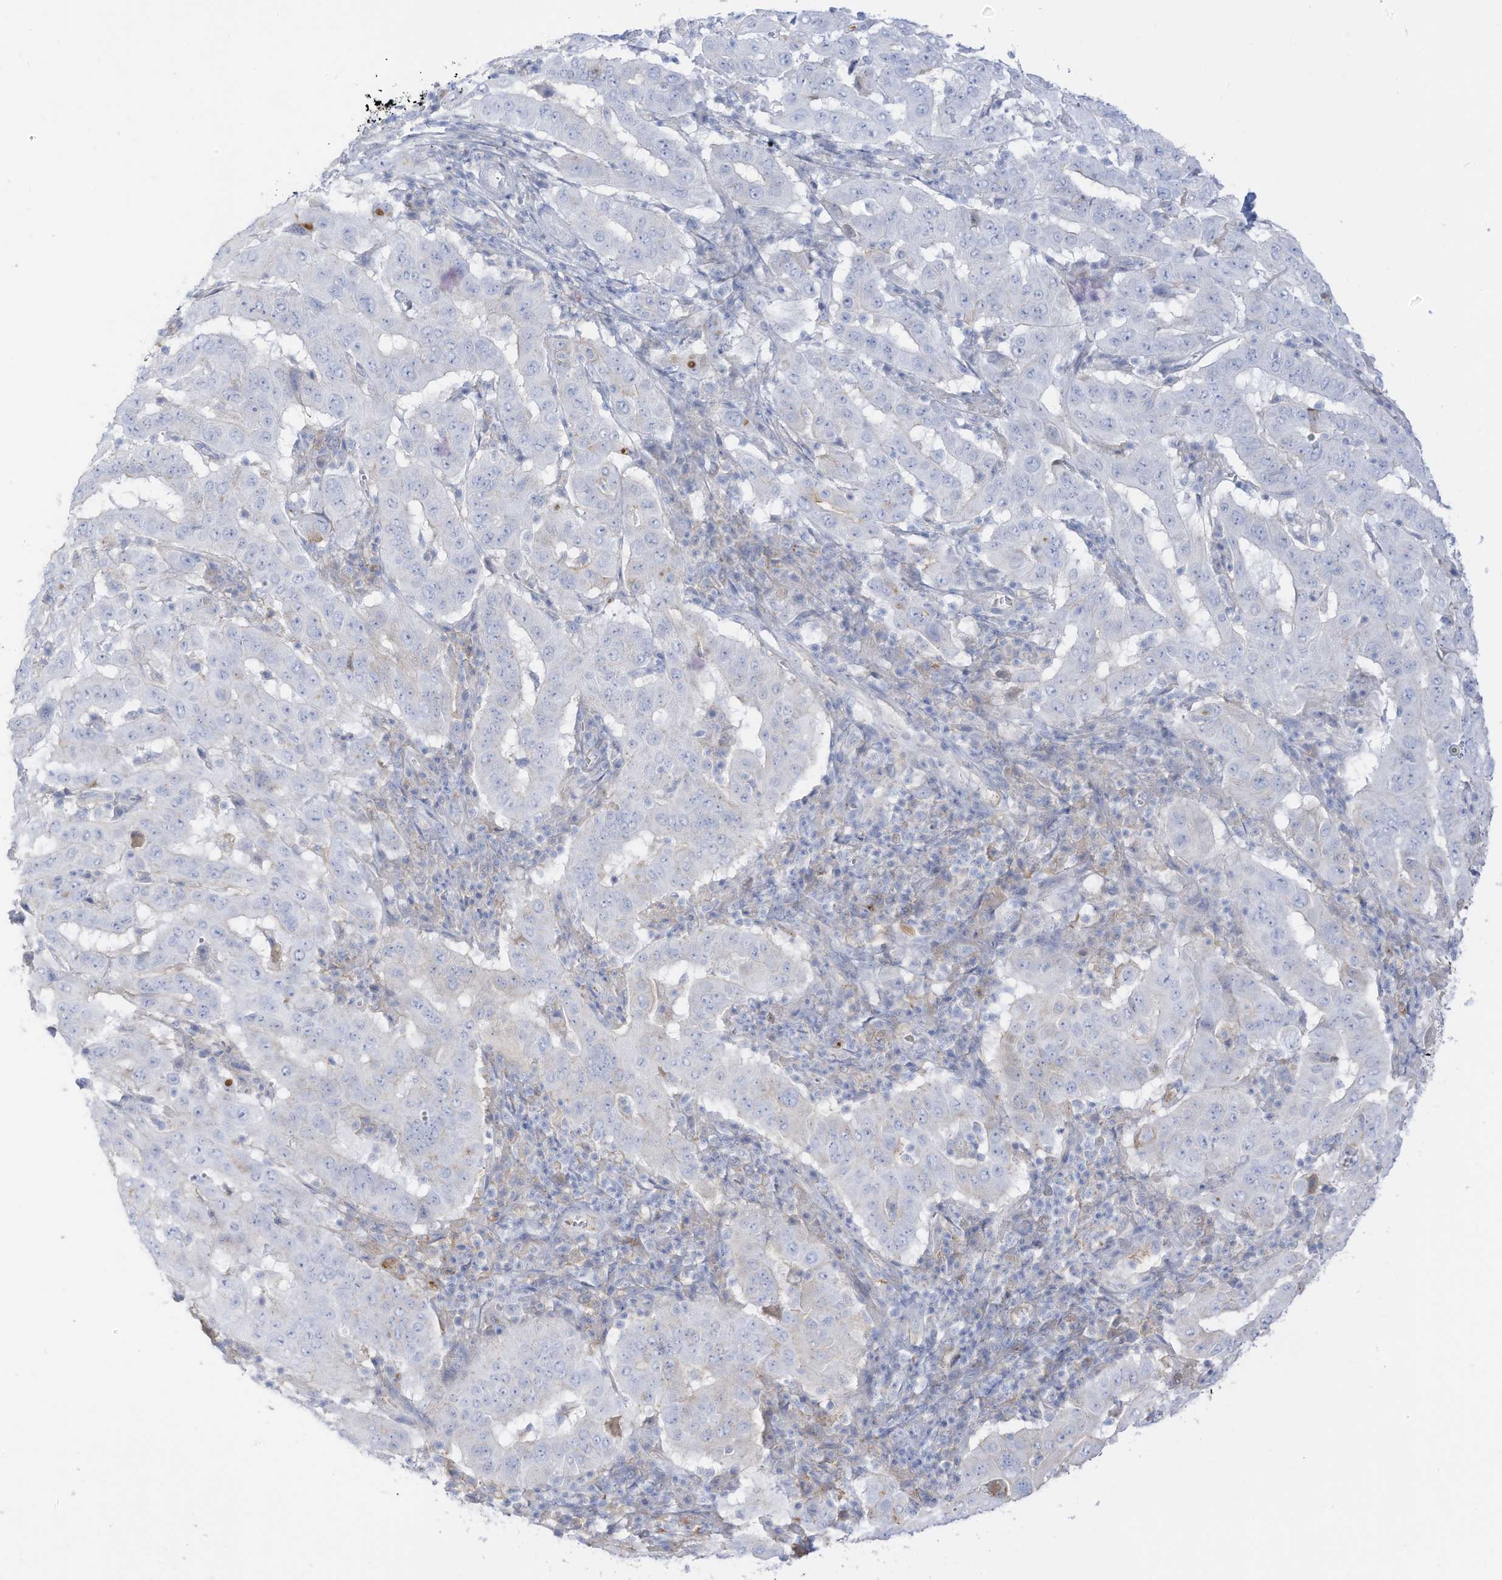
{"staining": {"intensity": "negative", "quantity": "none", "location": "none"}, "tissue": "pancreatic cancer", "cell_type": "Tumor cells", "image_type": "cancer", "snomed": [{"axis": "morphology", "description": "Adenocarcinoma, NOS"}, {"axis": "topography", "description": "Pancreas"}], "caption": "Immunohistochemistry (IHC) histopathology image of pancreatic cancer (adenocarcinoma) stained for a protein (brown), which shows no positivity in tumor cells.", "gene": "HSD17B13", "patient": {"sex": "male", "age": 63}}